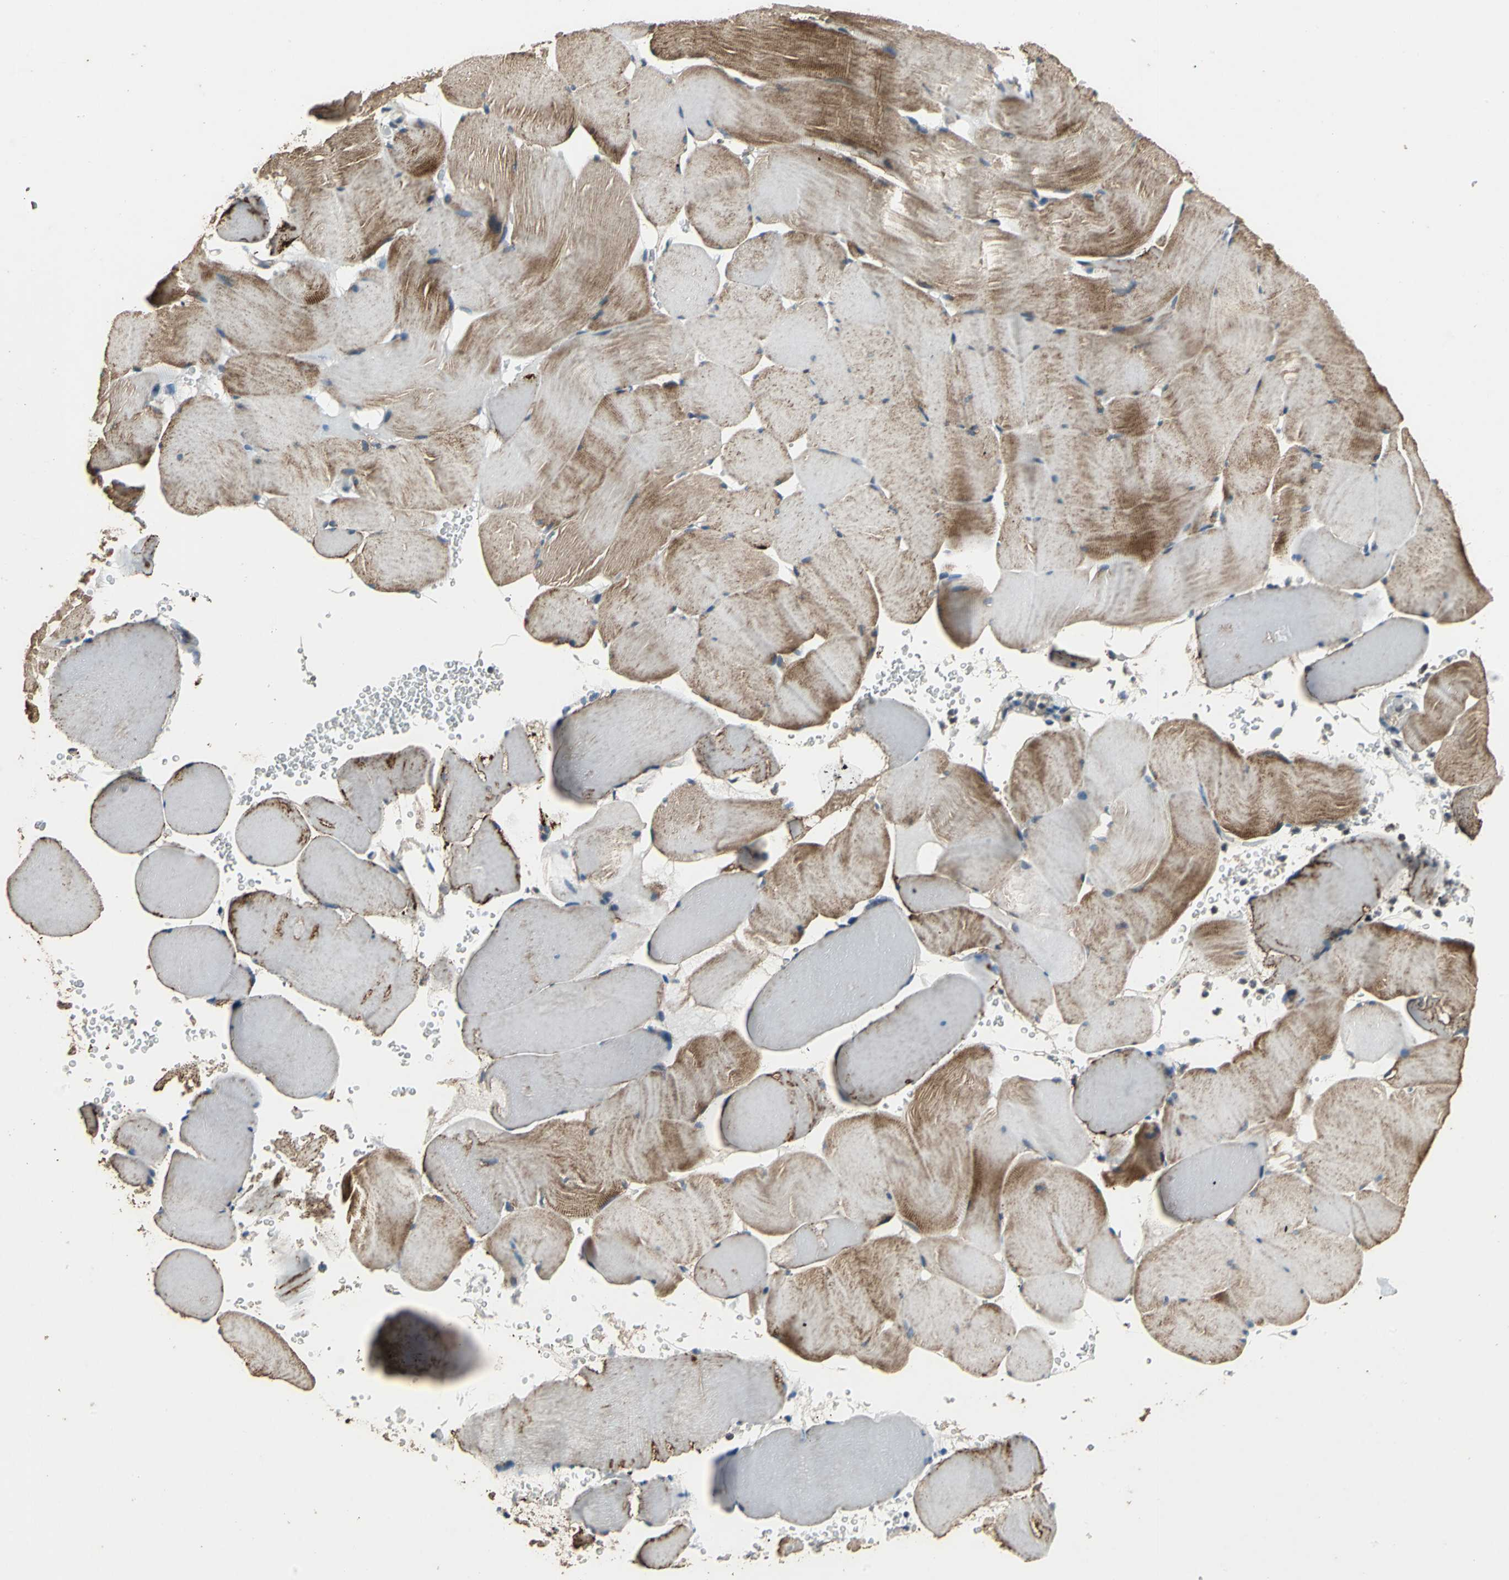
{"staining": {"intensity": "strong", "quantity": ">75%", "location": "cytoplasmic/membranous"}, "tissue": "skeletal muscle", "cell_type": "Myocytes", "image_type": "normal", "snomed": [{"axis": "morphology", "description": "Normal tissue, NOS"}, {"axis": "topography", "description": "Skeletal muscle"}], "caption": "The micrograph demonstrates staining of benign skeletal muscle, revealing strong cytoplasmic/membranous protein expression (brown color) within myocytes. (DAB = brown stain, brightfield microscopy at high magnification).", "gene": "EIF2B2", "patient": {"sex": "male", "age": 62}}